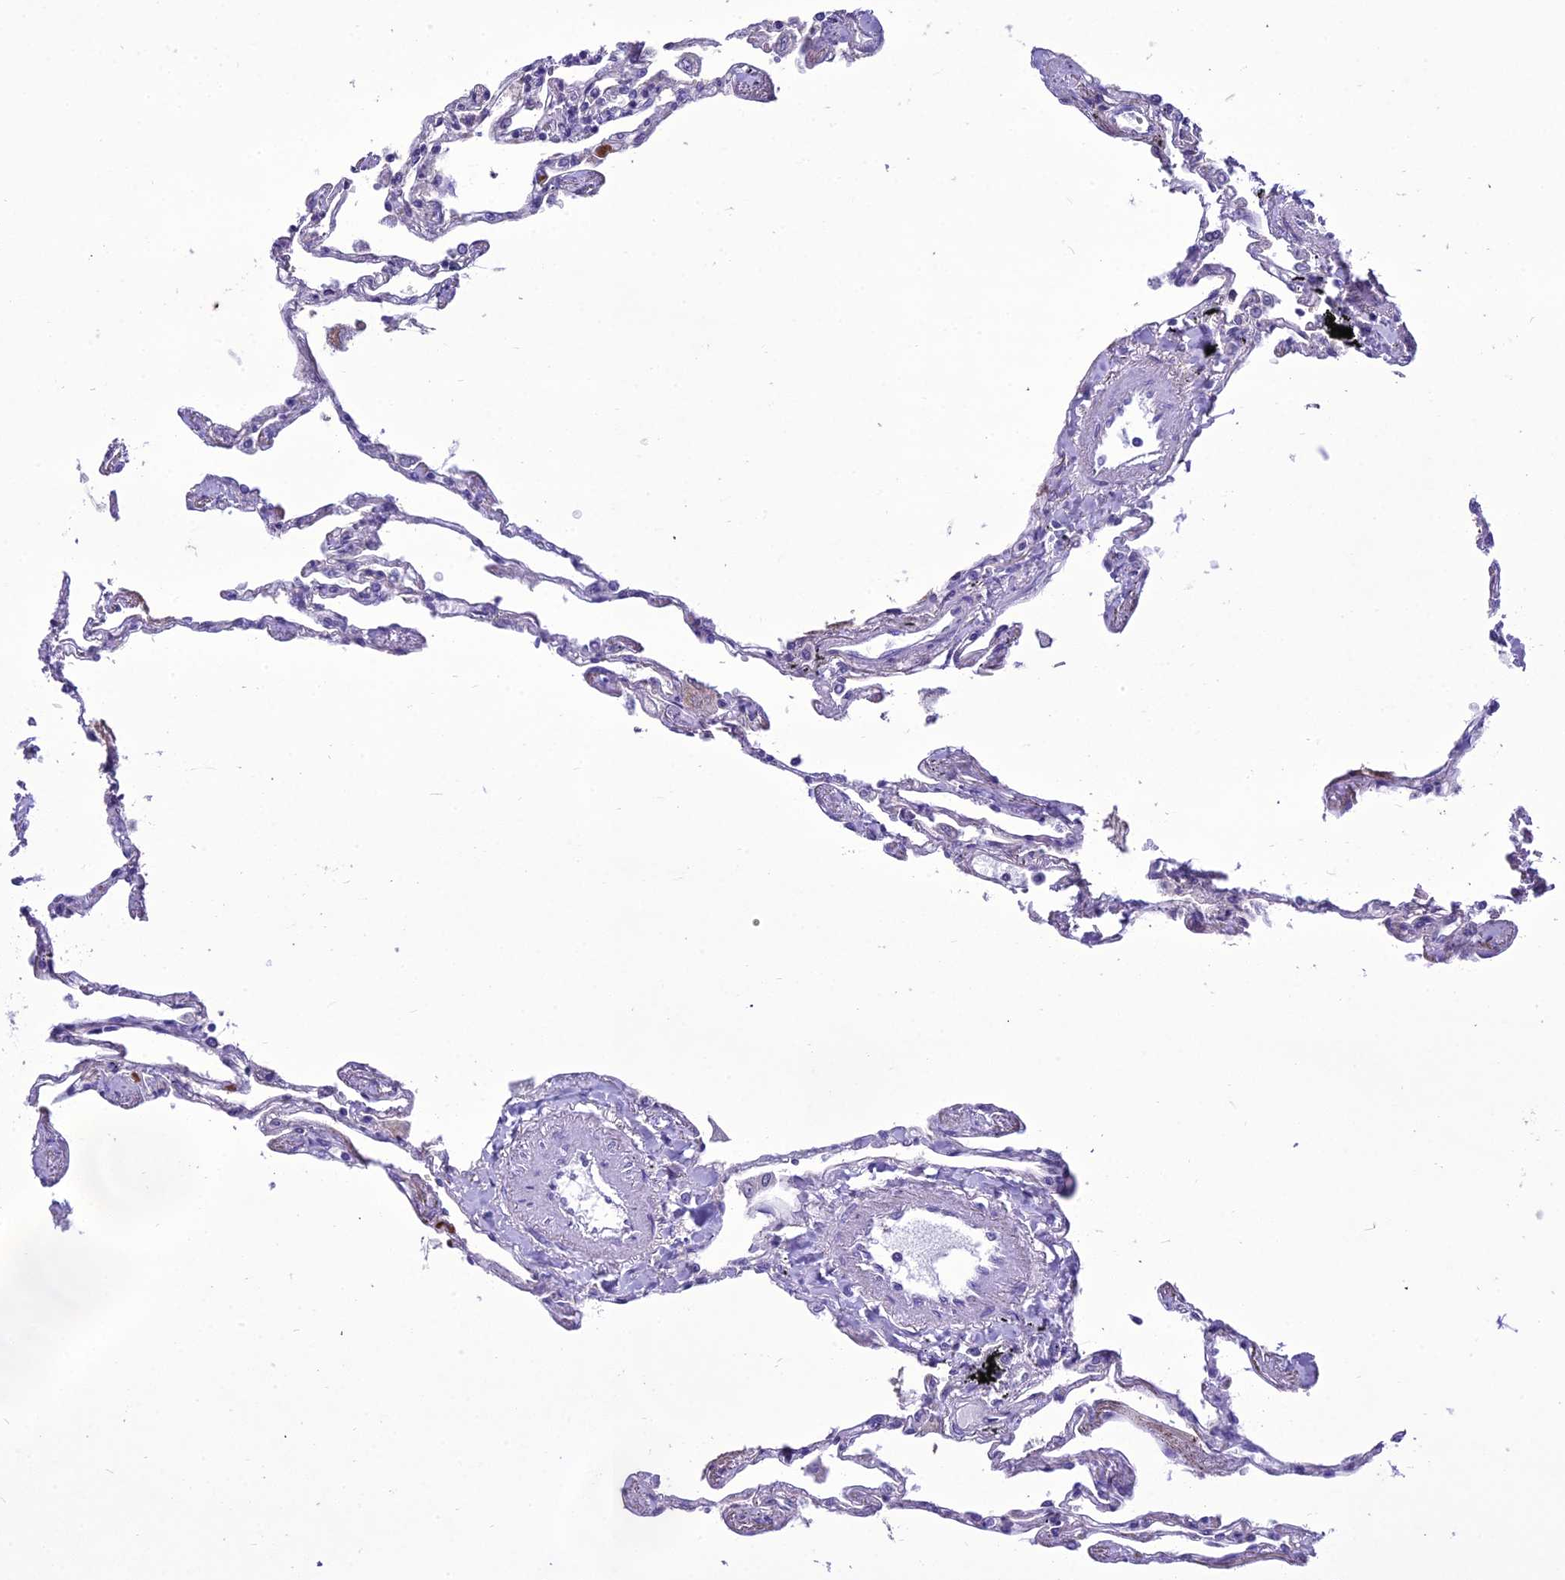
{"staining": {"intensity": "negative", "quantity": "none", "location": "none"}, "tissue": "lung", "cell_type": "Alveolar cells", "image_type": "normal", "snomed": [{"axis": "morphology", "description": "Normal tissue, NOS"}, {"axis": "topography", "description": "Lung"}], "caption": "Alveolar cells are negative for protein expression in normal human lung. (DAB (3,3'-diaminobenzidine) IHC visualized using brightfield microscopy, high magnification).", "gene": "SCRT1", "patient": {"sex": "female", "age": 67}}